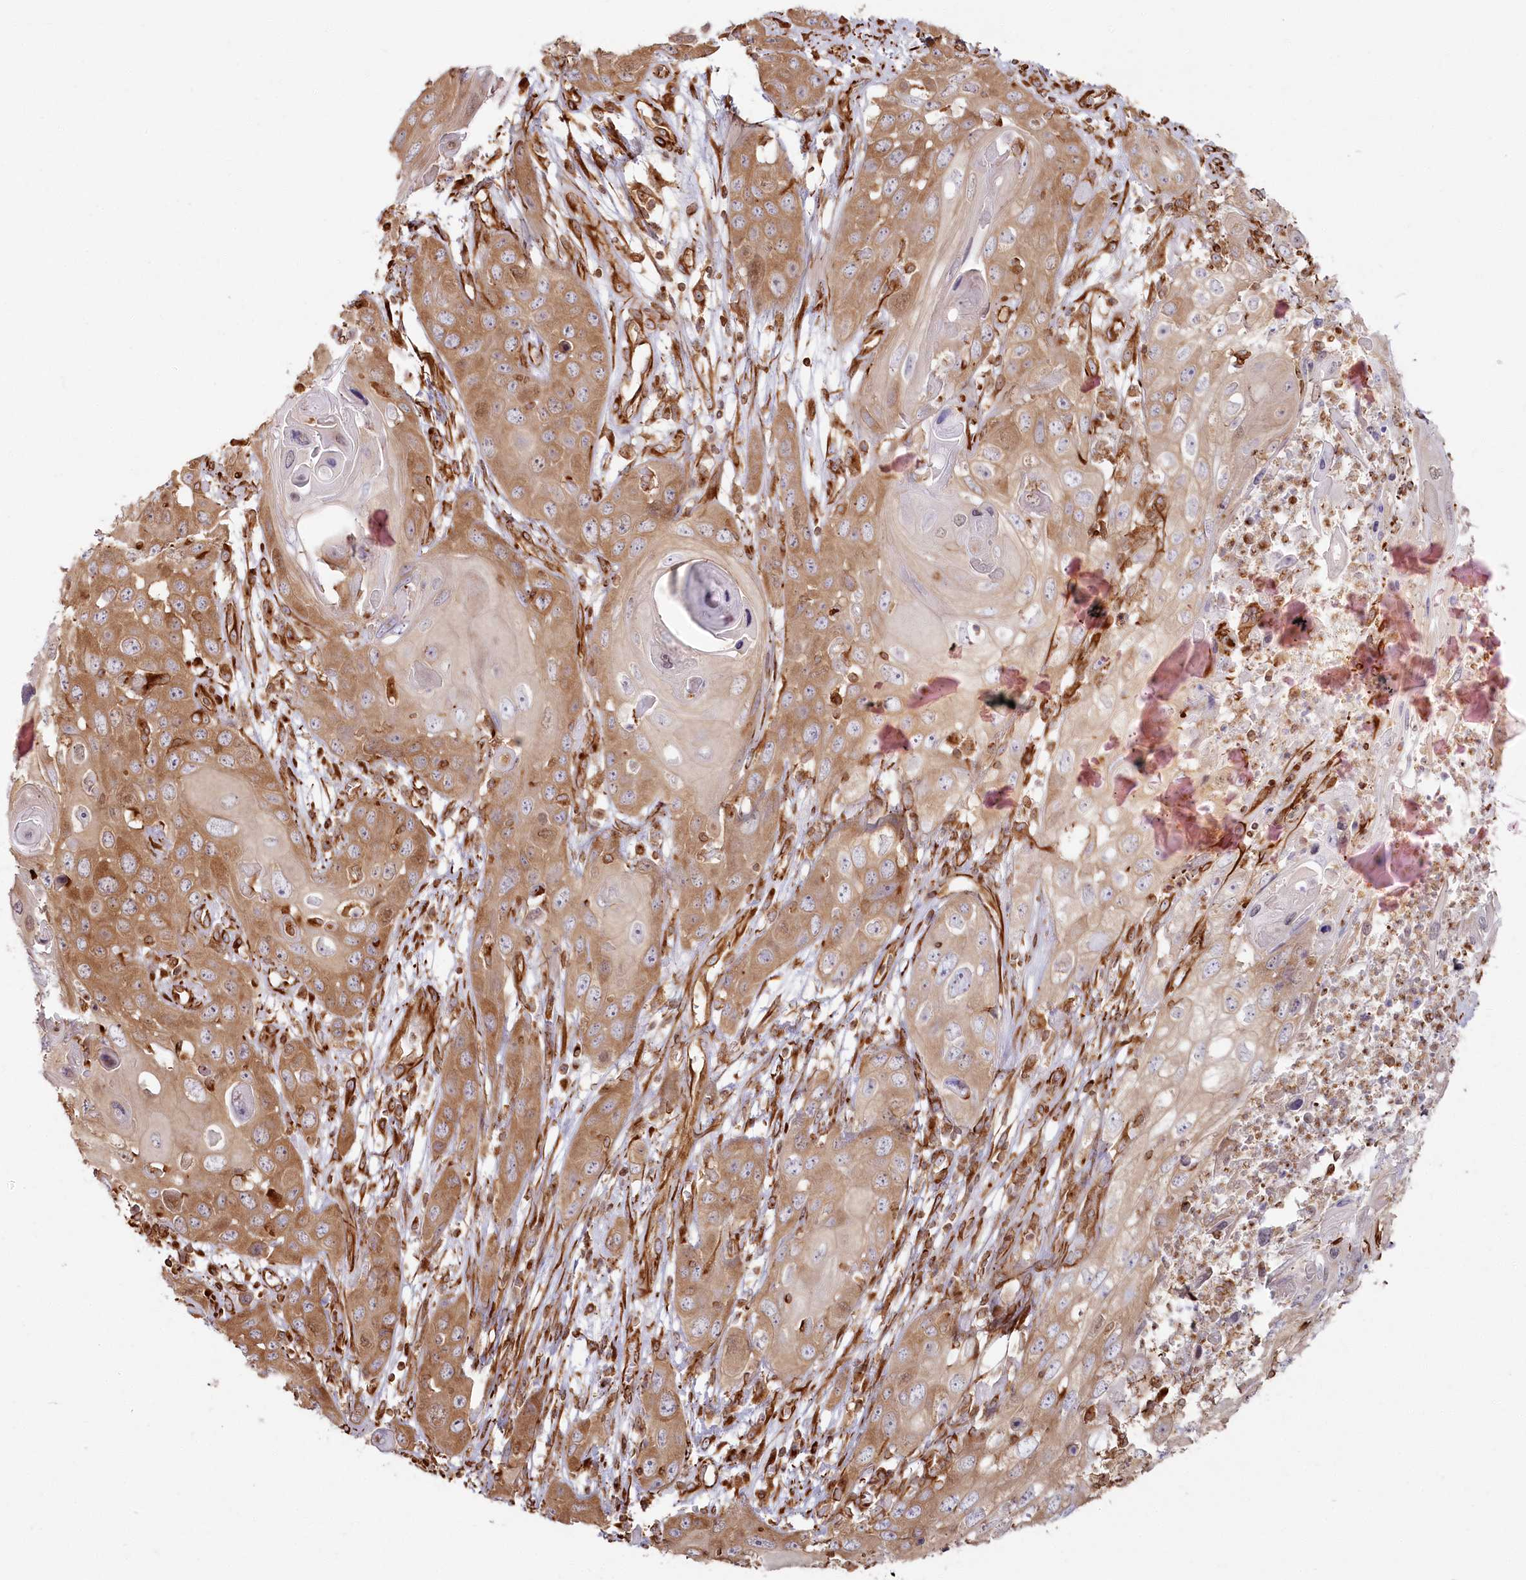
{"staining": {"intensity": "moderate", "quantity": ">75%", "location": "cytoplasmic/membranous"}, "tissue": "skin cancer", "cell_type": "Tumor cells", "image_type": "cancer", "snomed": [{"axis": "morphology", "description": "Squamous cell carcinoma, NOS"}, {"axis": "topography", "description": "Skin"}], "caption": "High-power microscopy captured an immunohistochemistry (IHC) histopathology image of skin cancer, revealing moderate cytoplasmic/membranous positivity in about >75% of tumor cells. (DAB = brown stain, brightfield microscopy at high magnification).", "gene": "TTC1", "patient": {"sex": "male", "age": 55}}